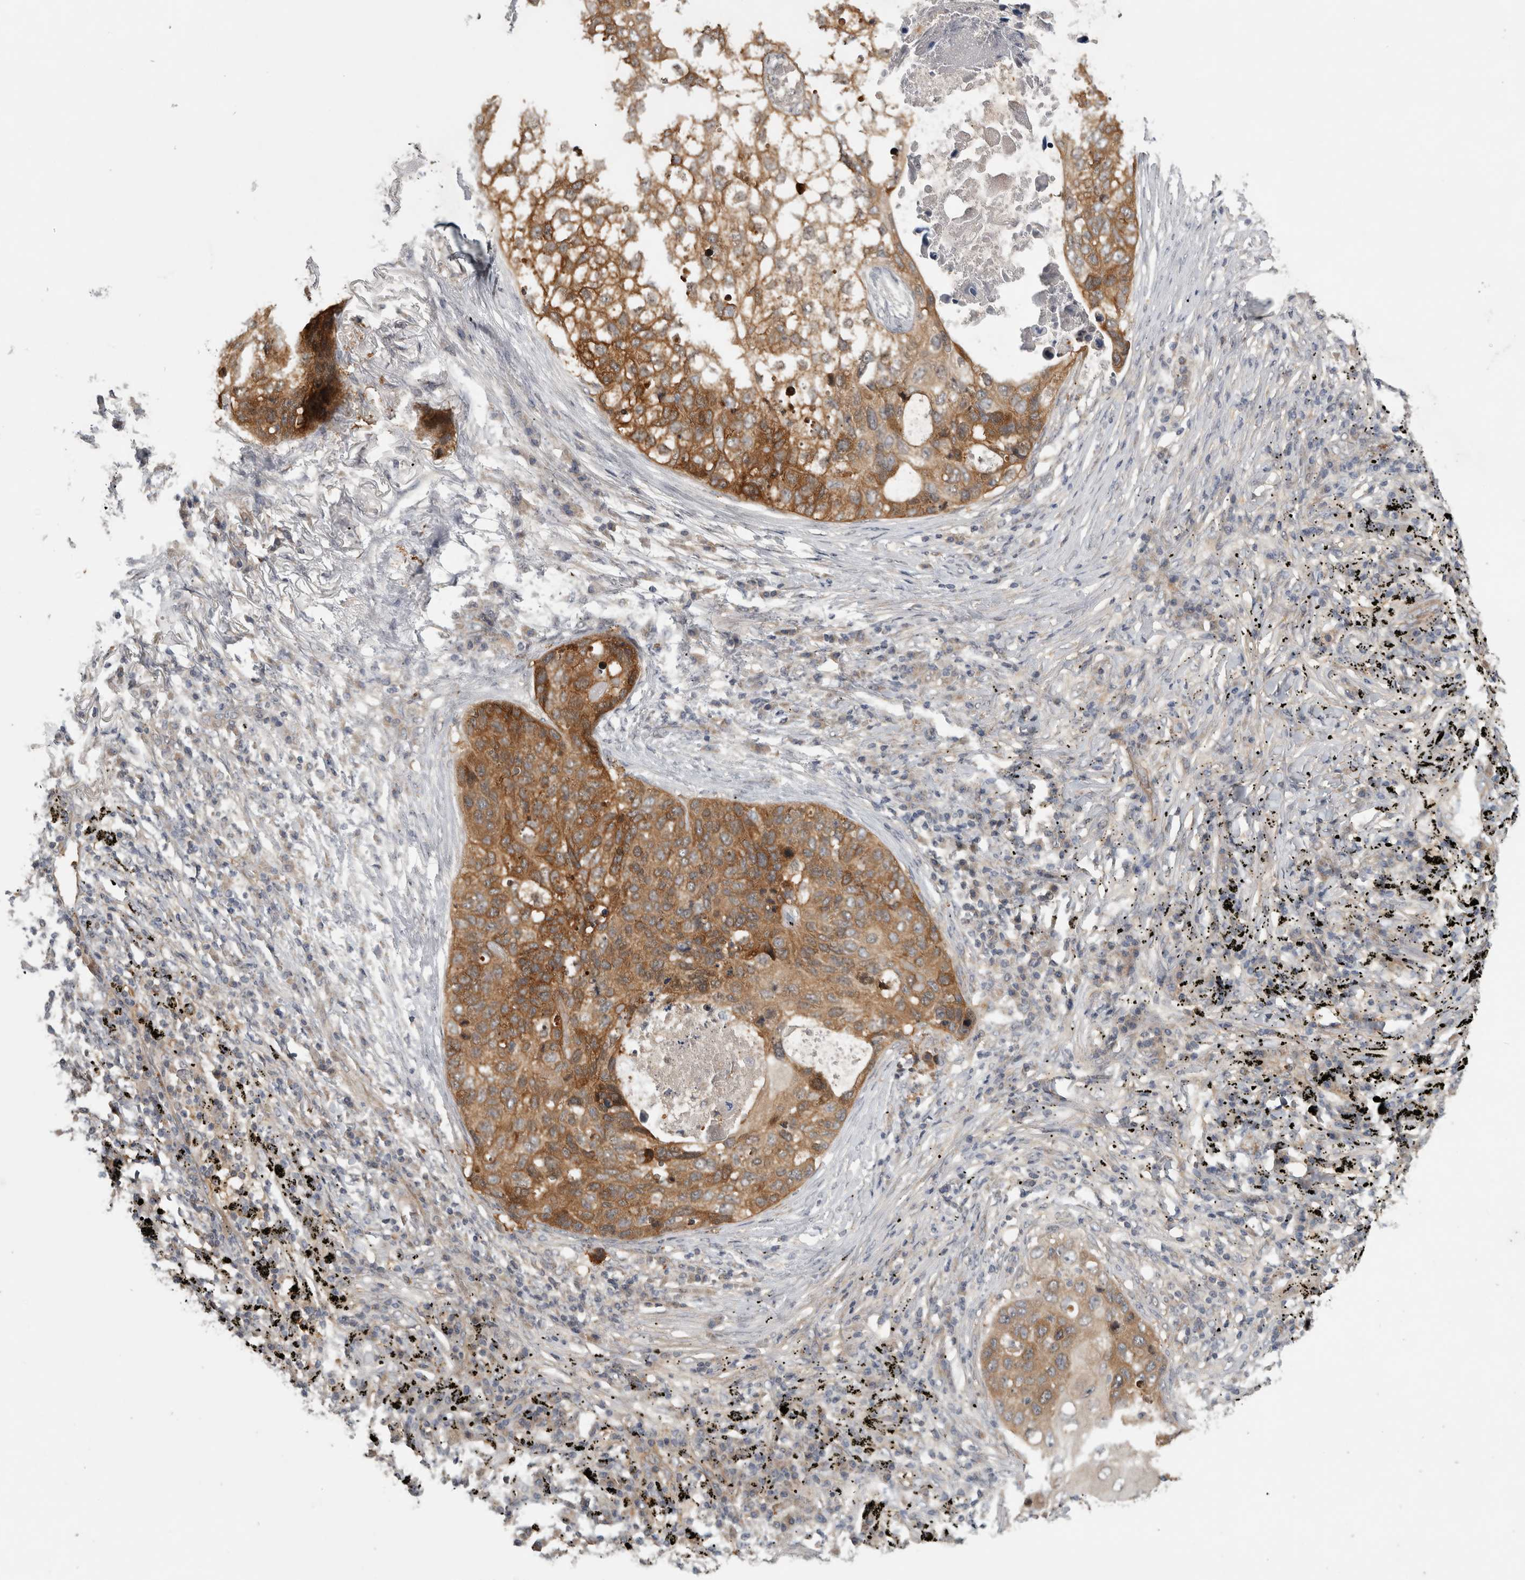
{"staining": {"intensity": "moderate", "quantity": ">75%", "location": "cytoplasmic/membranous"}, "tissue": "lung cancer", "cell_type": "Tumor cells", "image_type": "cancer", "snomed": [{"axis": "morphology", "description": "Squamous cell carcinoma, NOS"}, {"axis": "topography", "description": "Lung"}], "caption": "Immunohistochemical staining of lung squamous cell carcinoma reveals medium levels of moderate cytoplasmic/membranous staining in approximately >75% of tumor cells.", "gene": "TRMT61B", "patient": {"sex": "female", "age": 63}}